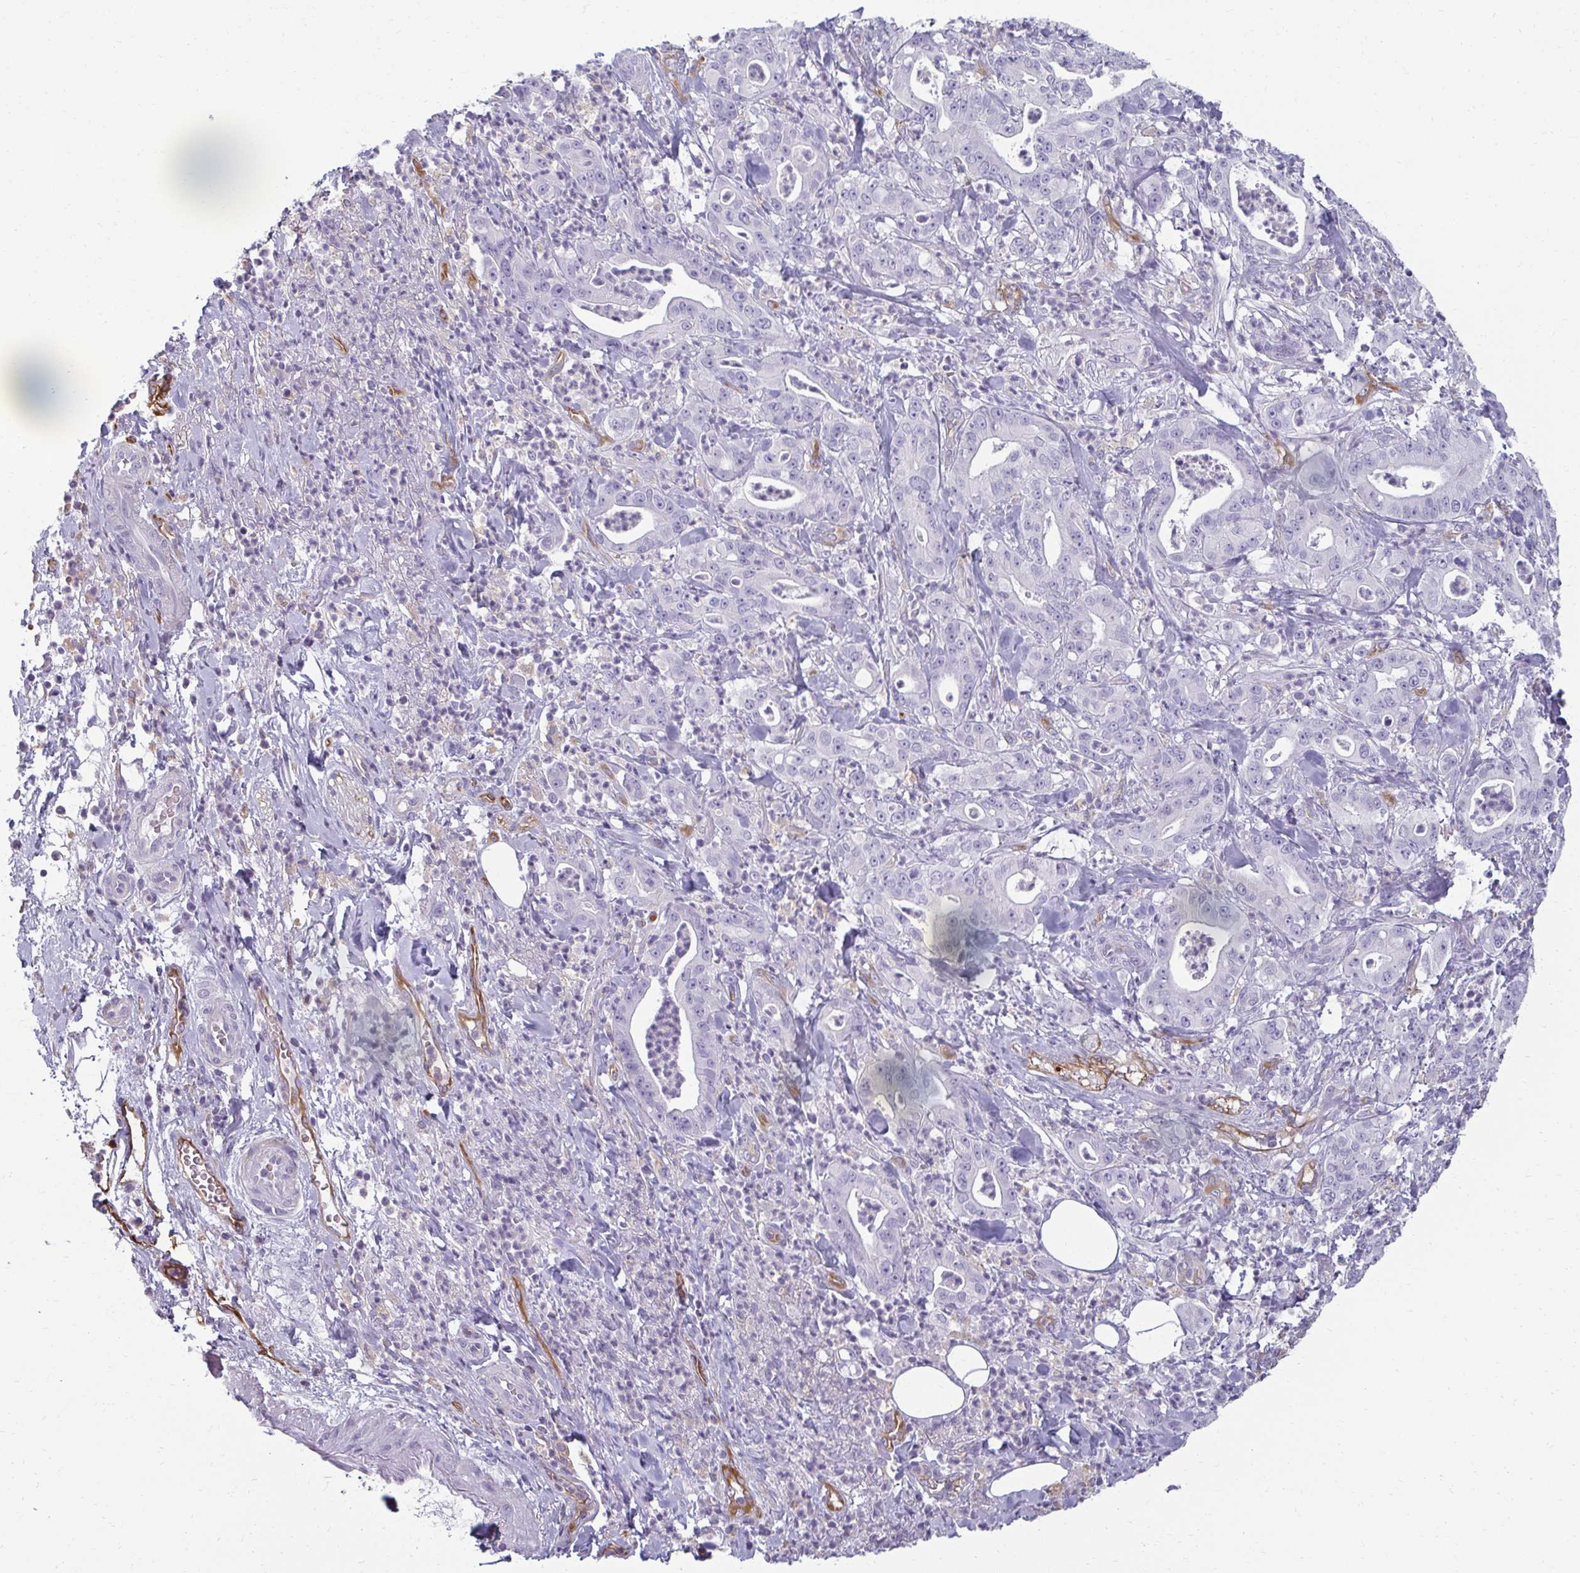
{"staining": {"intensity": "negative", "quantity": "none", "location": "none"}, "tissue": "pancreatic cancer", "cell_type": "Tumor cells", "image_type": "cancer", "snomed": [{"axis": "morphology", "description": "Adenocarcinoma, NOS"}, {"axis": "topography", "description": "Pancreas"}], "caption": "This micrograph is of adenocarcinoma (pancreatic) stained with immunohistochemistry (IHC) to label a protein in brown with the nuclei are counter-stained blue. There is no positivity in tumor cells.", "gene": "PDE2A", "patient": {"sex": "male", "age": 71}}